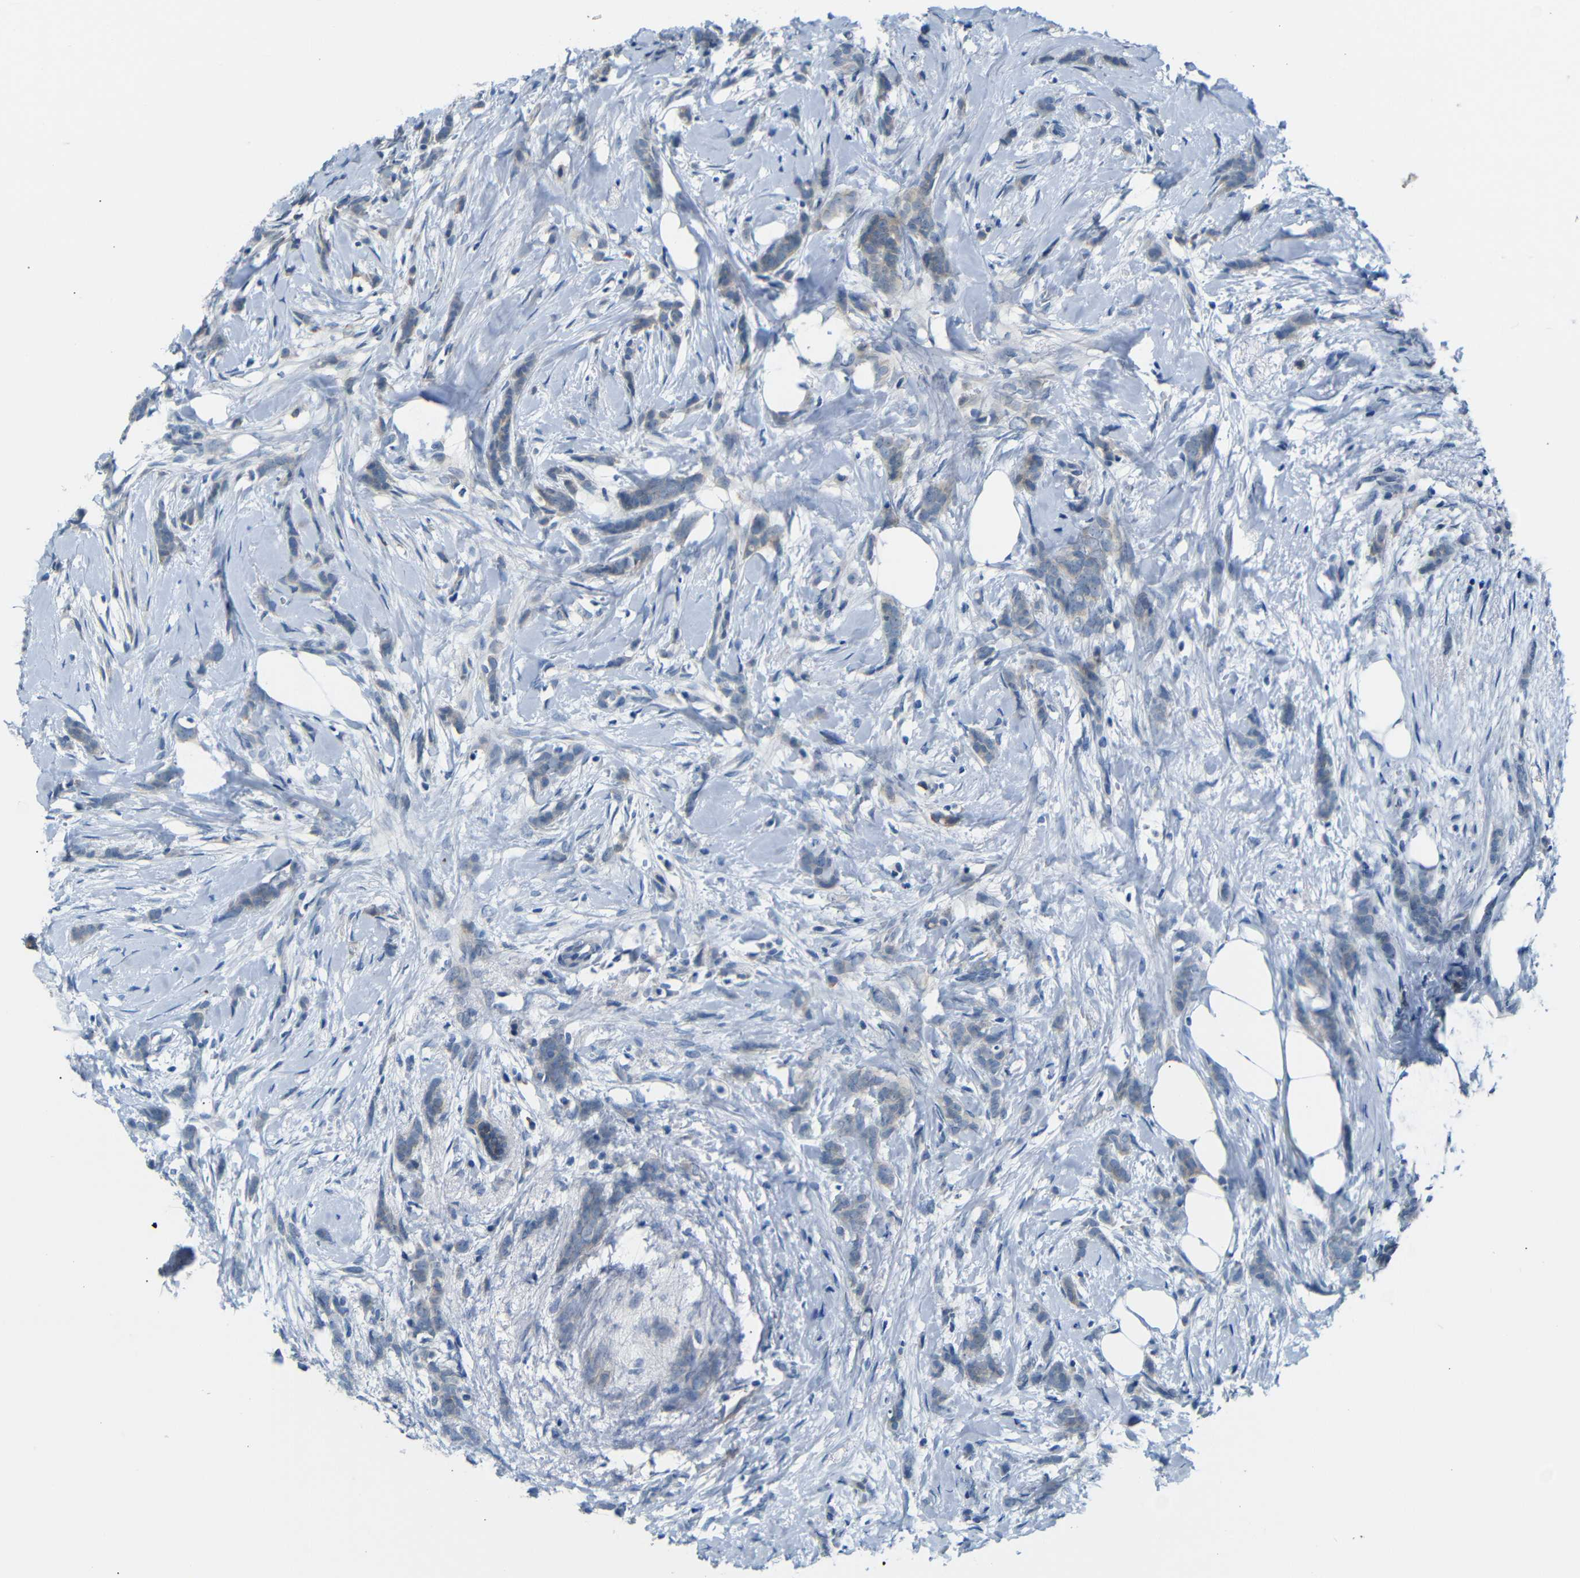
{"staining": {"intensity": "weak", "quantity": "<25%", "location": "cytoplasmic/membranous"}, "tissue": "breast cancer", "cell_type": "Tumor cells", "image_type": "cancer", "snomed": [{"axis": "morphology", "description": "Lobular carcinoma, in situ"}, {"axis": "morphology", "description": "Lobular carcinoma"}, {"axis": "topography", "description": "Breast"}], "caption": "Immunohistochemistry photomicrograph of breast lobular carcinoma in situ stained for a protein (brown), which exhibits no positivity in tumor cells. Nuclei are stained in blue.", "gene": "ANK3", "patient": {"sex": "female", "age": 41}}